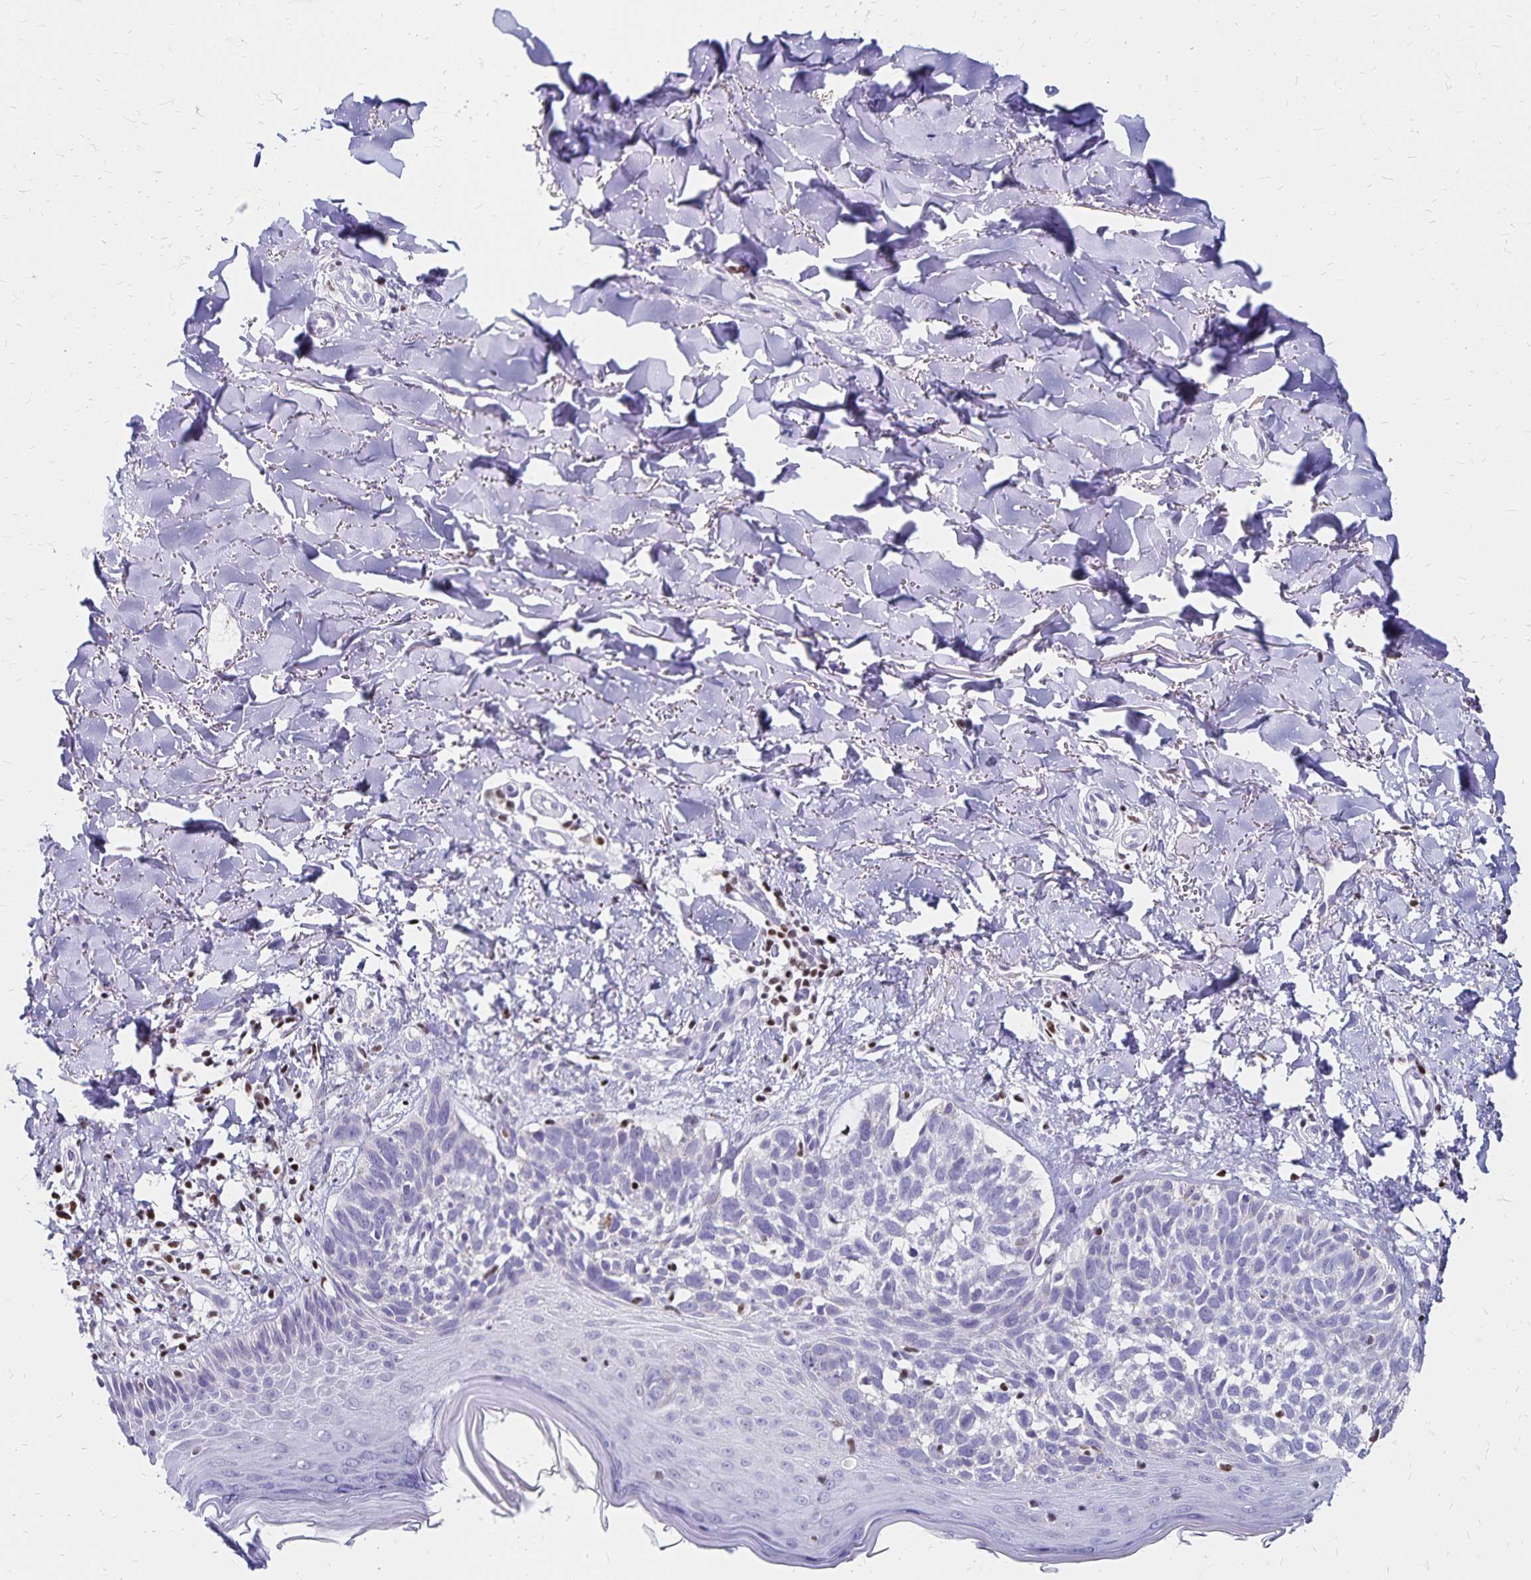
{"staining": {"intensity": "negative", "quantity": "none", "location": "none"}, "tissue": "skin cancer", "cell_type": "Tumor cells", "image_type": "cancer", "snomed": [{"axis": "morphology", "description": "Basal cell carcinoma"}, {"axis": "topography", "description": "Skin"}], "caption": "Micrograph shows no significant protein positivity in tumor cells of basal cell carcinoma (skin).", "gene": "IKZF1", "patient": {"sex": "female", "age": 45}}